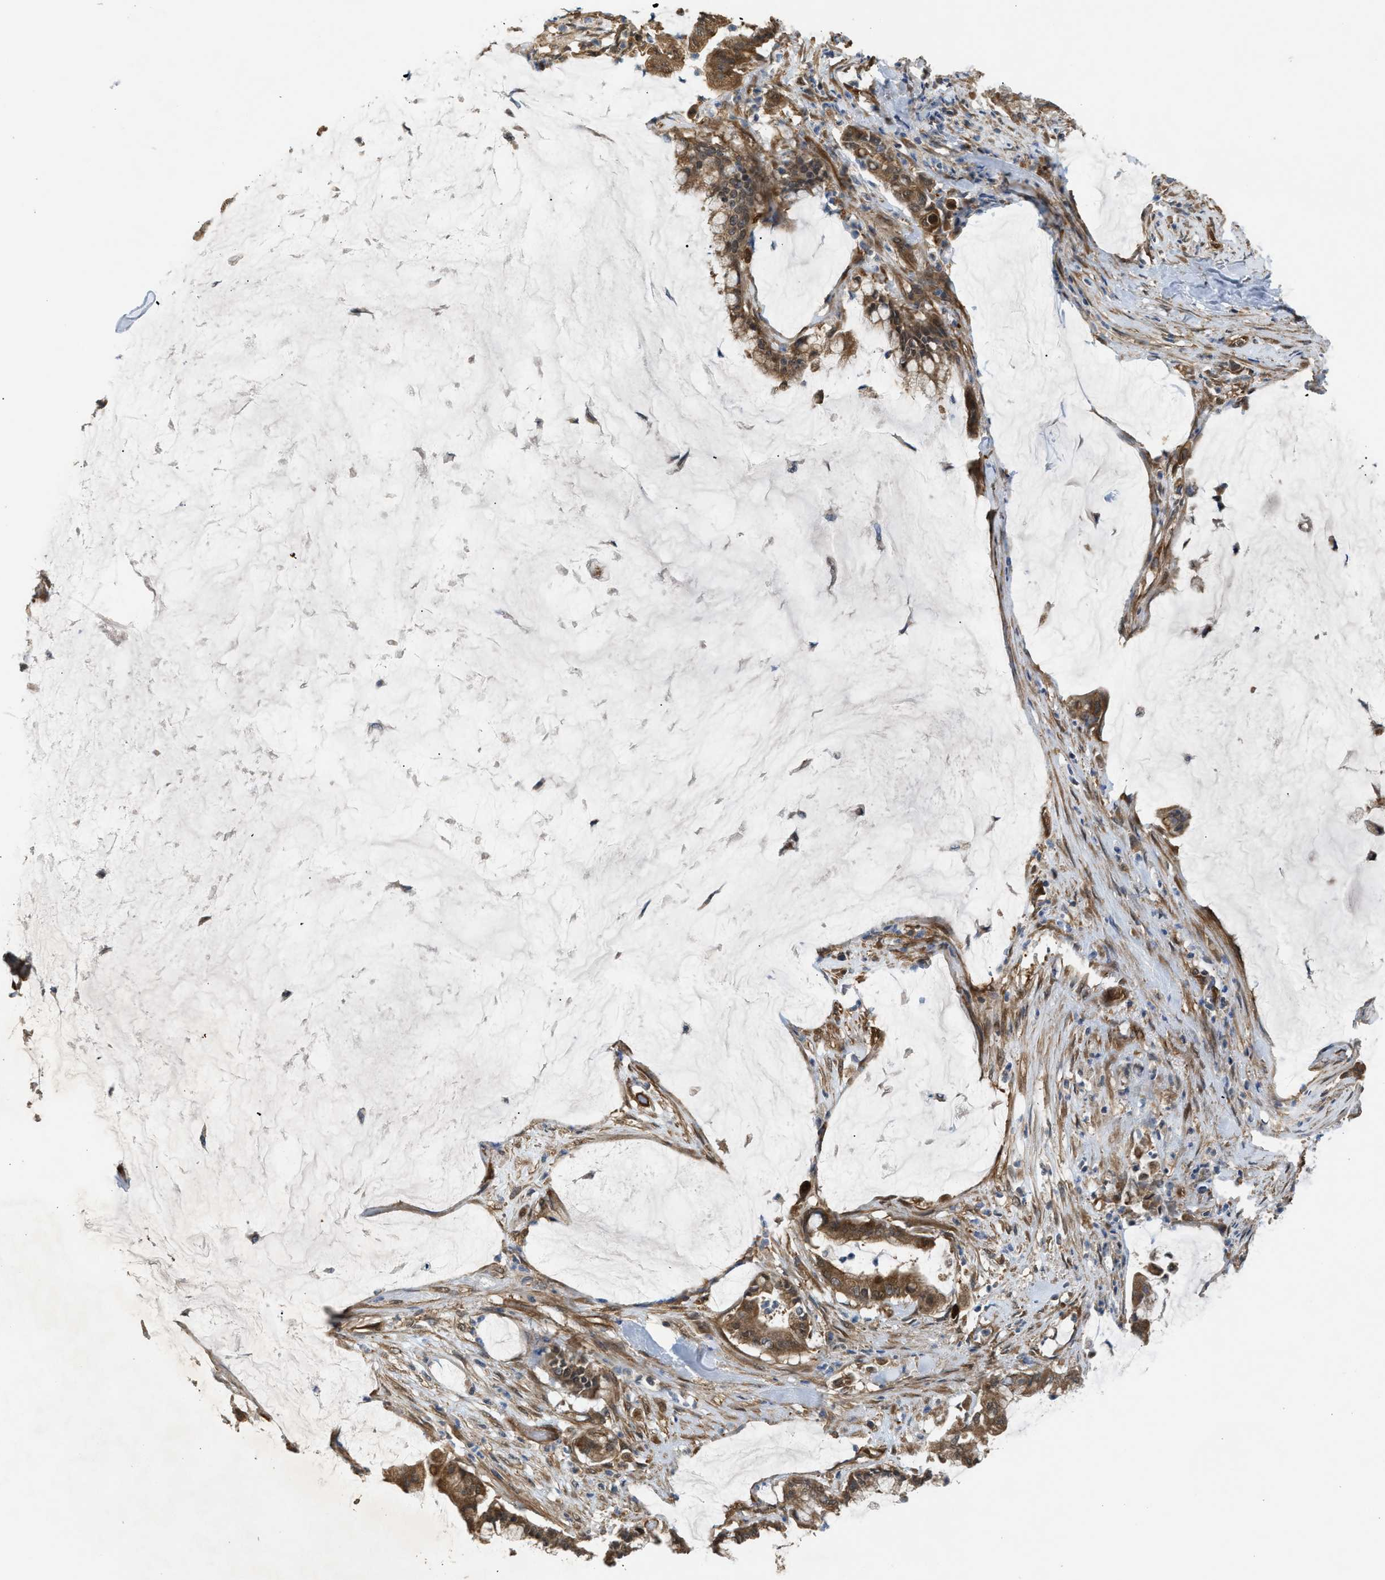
{"staining": {"intensity": "moderate", "quantity": ">75%", "location": "cytoplasmic/membranous"}, "tissue": "pancreatic cancer", "cell_type": "Tumor cells", "image_type": "cancer", "snomed": [{"axis": "morphology", "description": "Adenocarcinoma, NOS"}, {"axis": "topography", "description": "Pancreas"}], "caption": "This photomicrograph demonstrates immunohistochemistry staining of adenocarcinoma (pancreatic), with medium moderate cytoplasmic/membranous expression in about >75% of tumor cells.", "gene": "BAG3", "patient": {"sex": "male", "age": 41}}